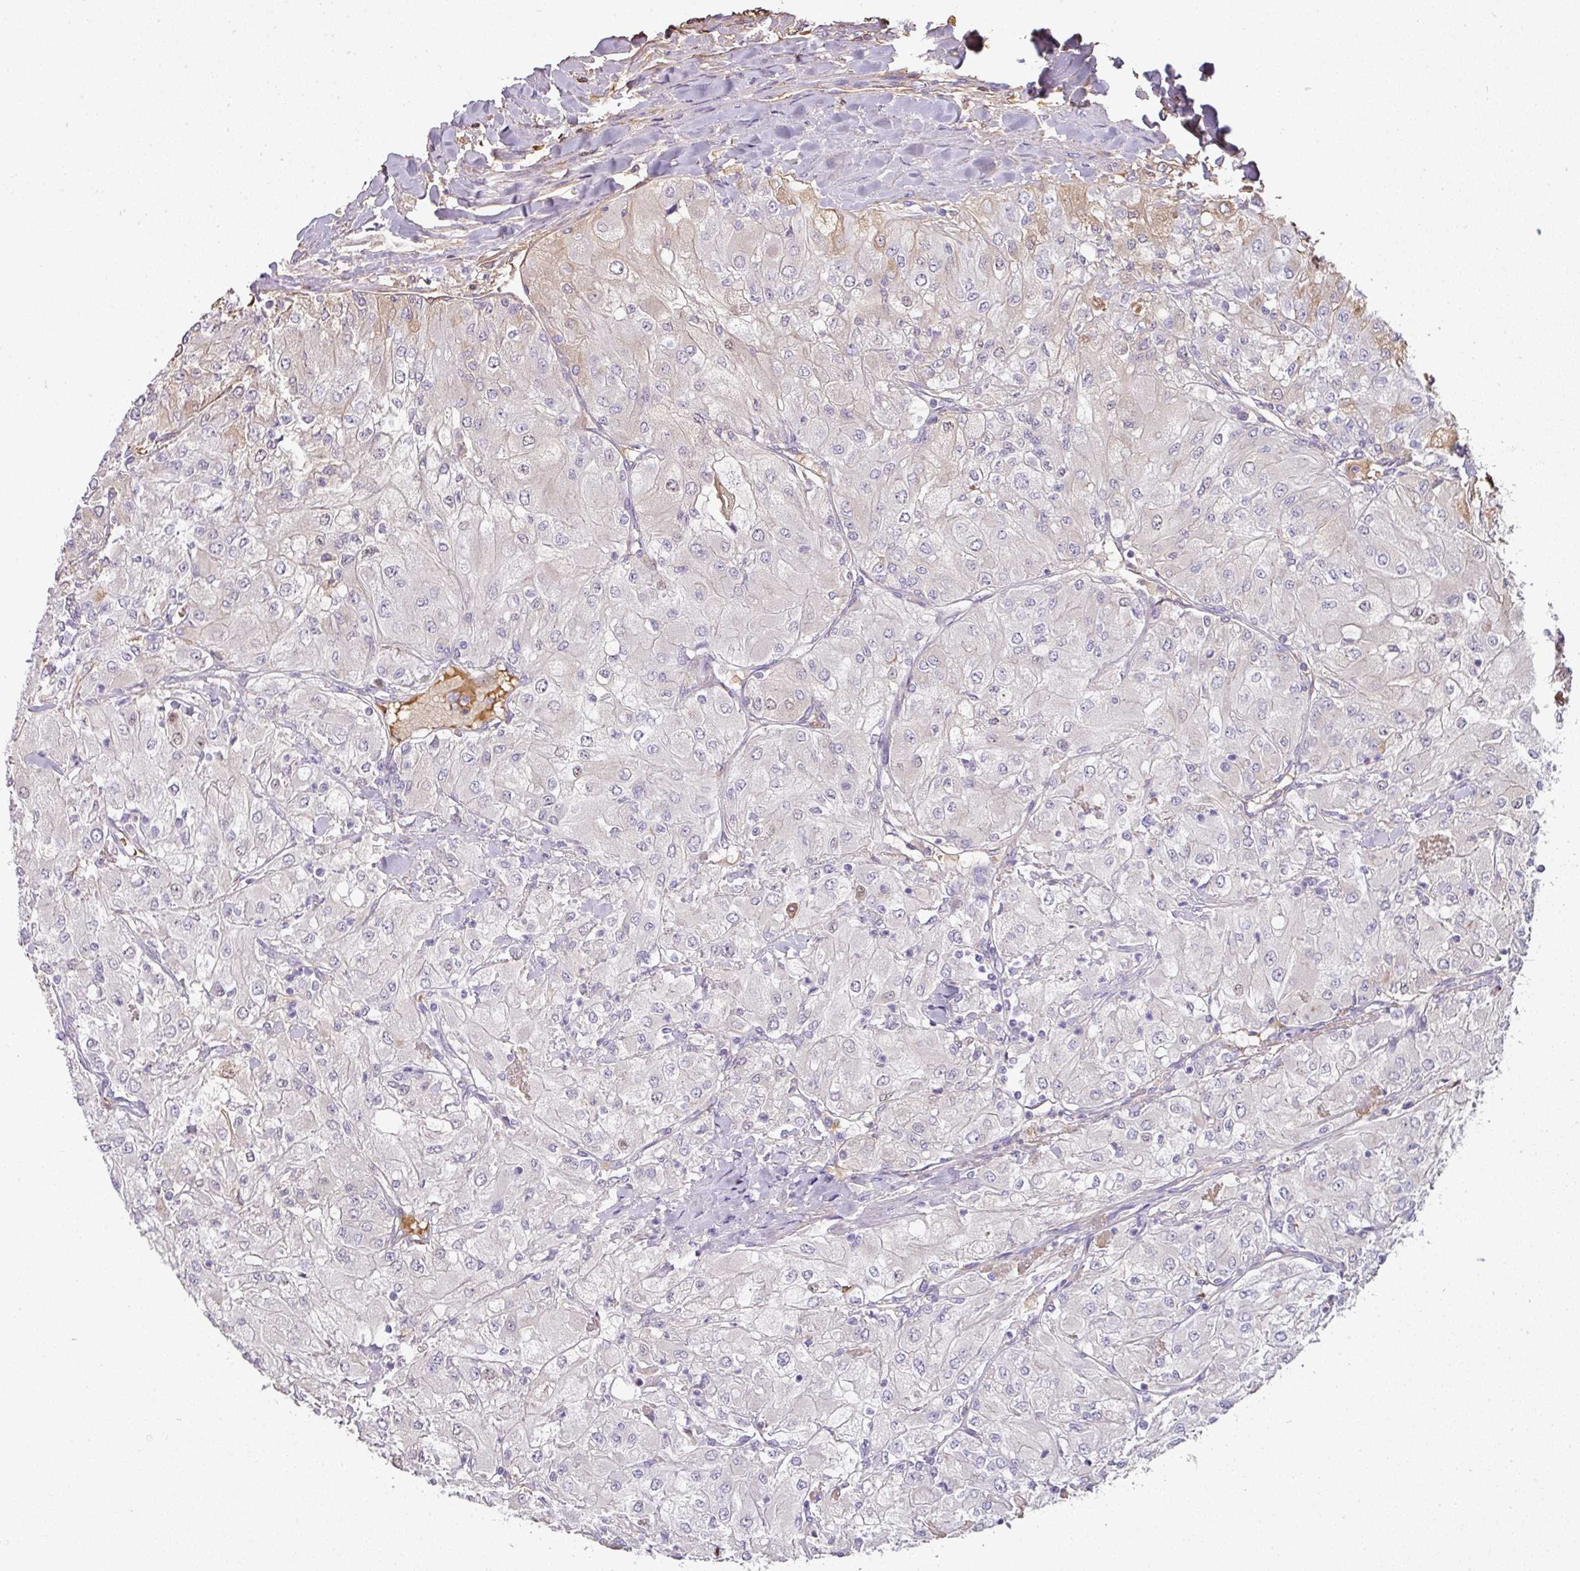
{"staining": {"intensity": "negative", "quantity": "none", "location": "none"}, "tissue": "renal cancer", "cell_type": "Tumor cells", "image_type": "cancer", "snomed": [{"axis": "morphology", "description": "Adenocarcinoma, NOS"}, {"axis": "topography", "description": "Kidney"}], "caption": "This is an IHC photomicrograph of human adenocarcinoma (renal). There is no expression in tumor cells.", "gene": "CCZ1", "patient": {"sex": "male", "age": 80}}